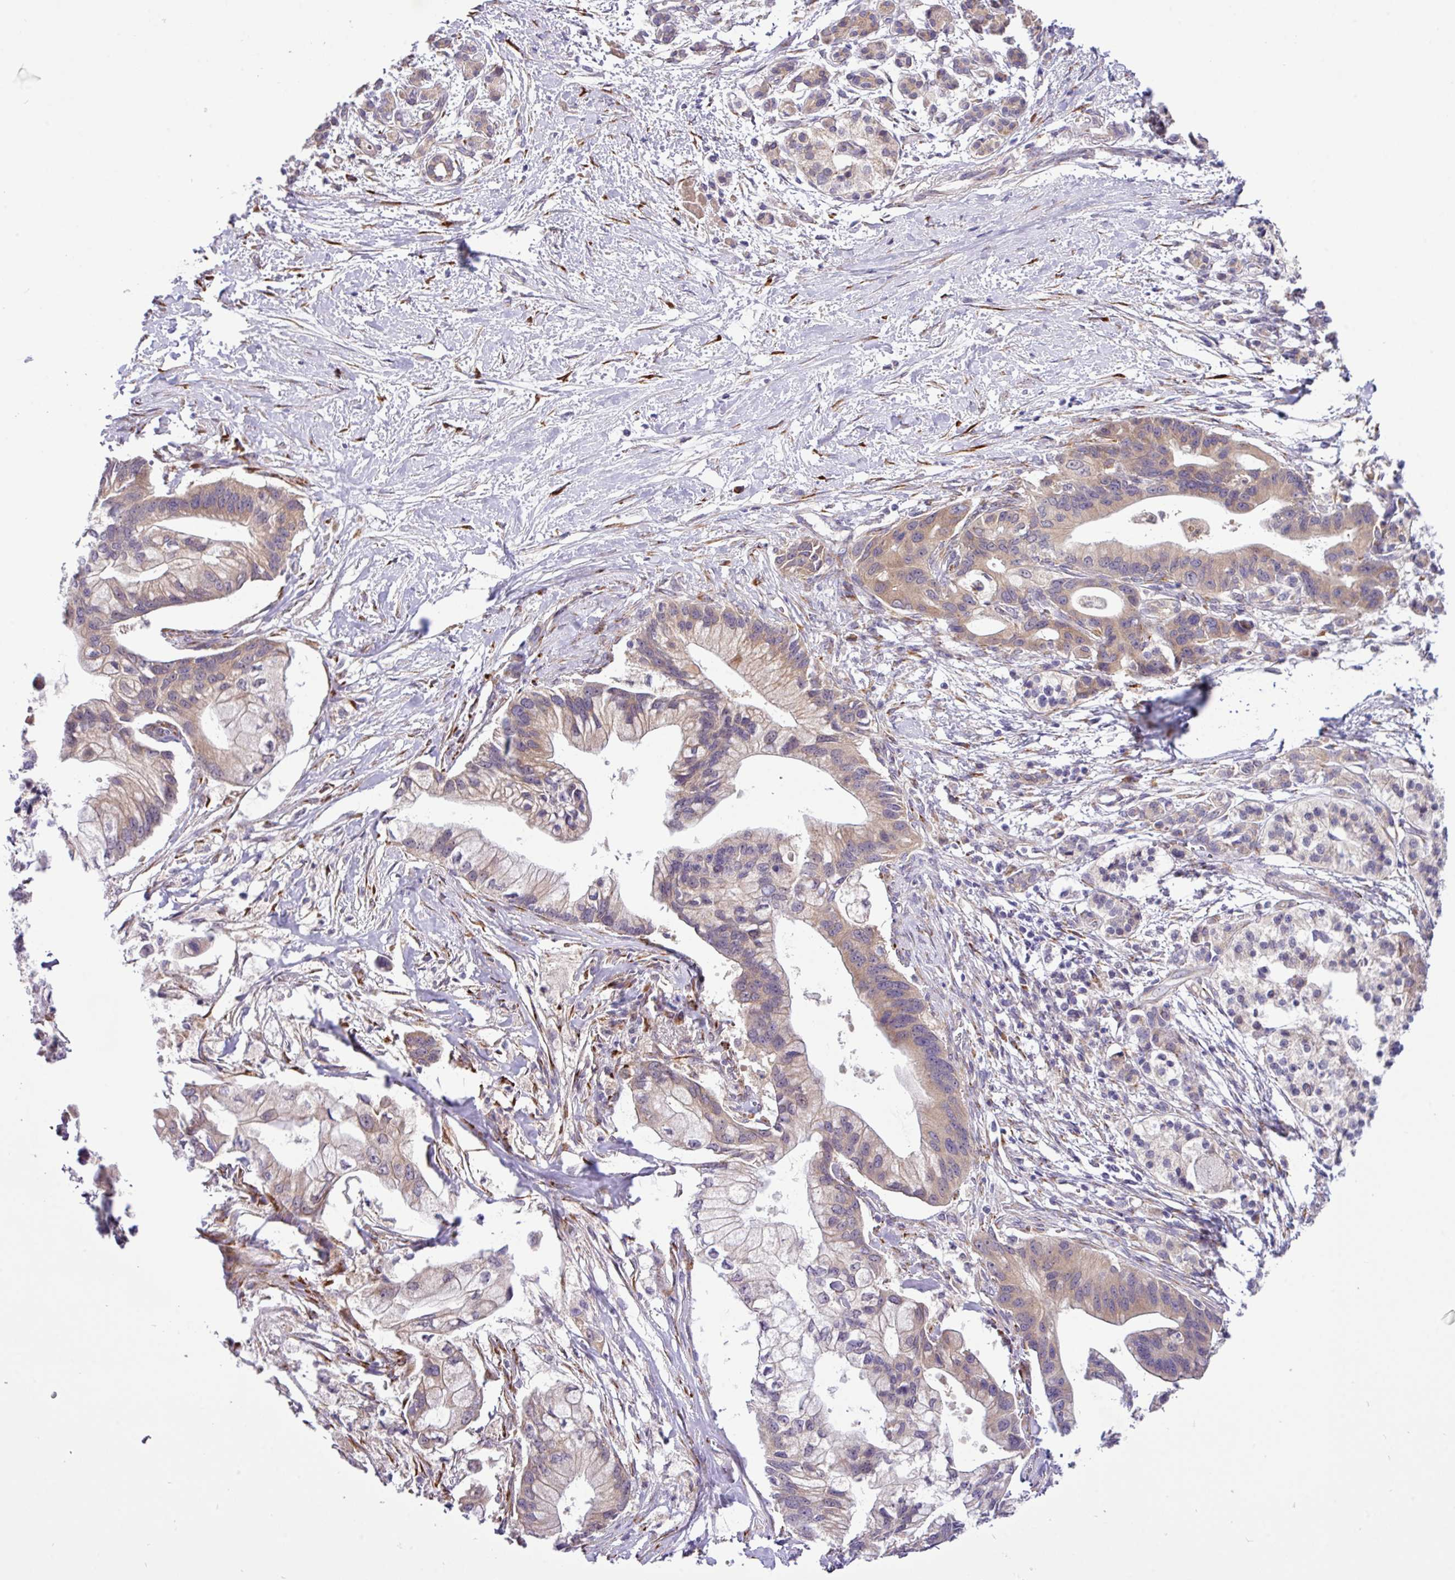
{"staining": {"intensity": "weak", "quantity": "25%-75%", "location": "cytoplasmic/membranous"}, "tissue": "pancreatic cancer", "cell_type": "Tumor cells", "image_type": "cancer", "snomed": [{"axis": "morphology", "description": "Adenocarcinoma, NOS"}, {"axis": "topography", "description": "Pancreas"}], "caption": "Protein positivity by immunohistochemistry (IHC) demonstrates weak cytoplasmic/membranous positivity in about 25%-75% of tumor cells in pancreatic cancer.", "gene": "TM2D2", "patient": {"sex": "male", "age": 68}}